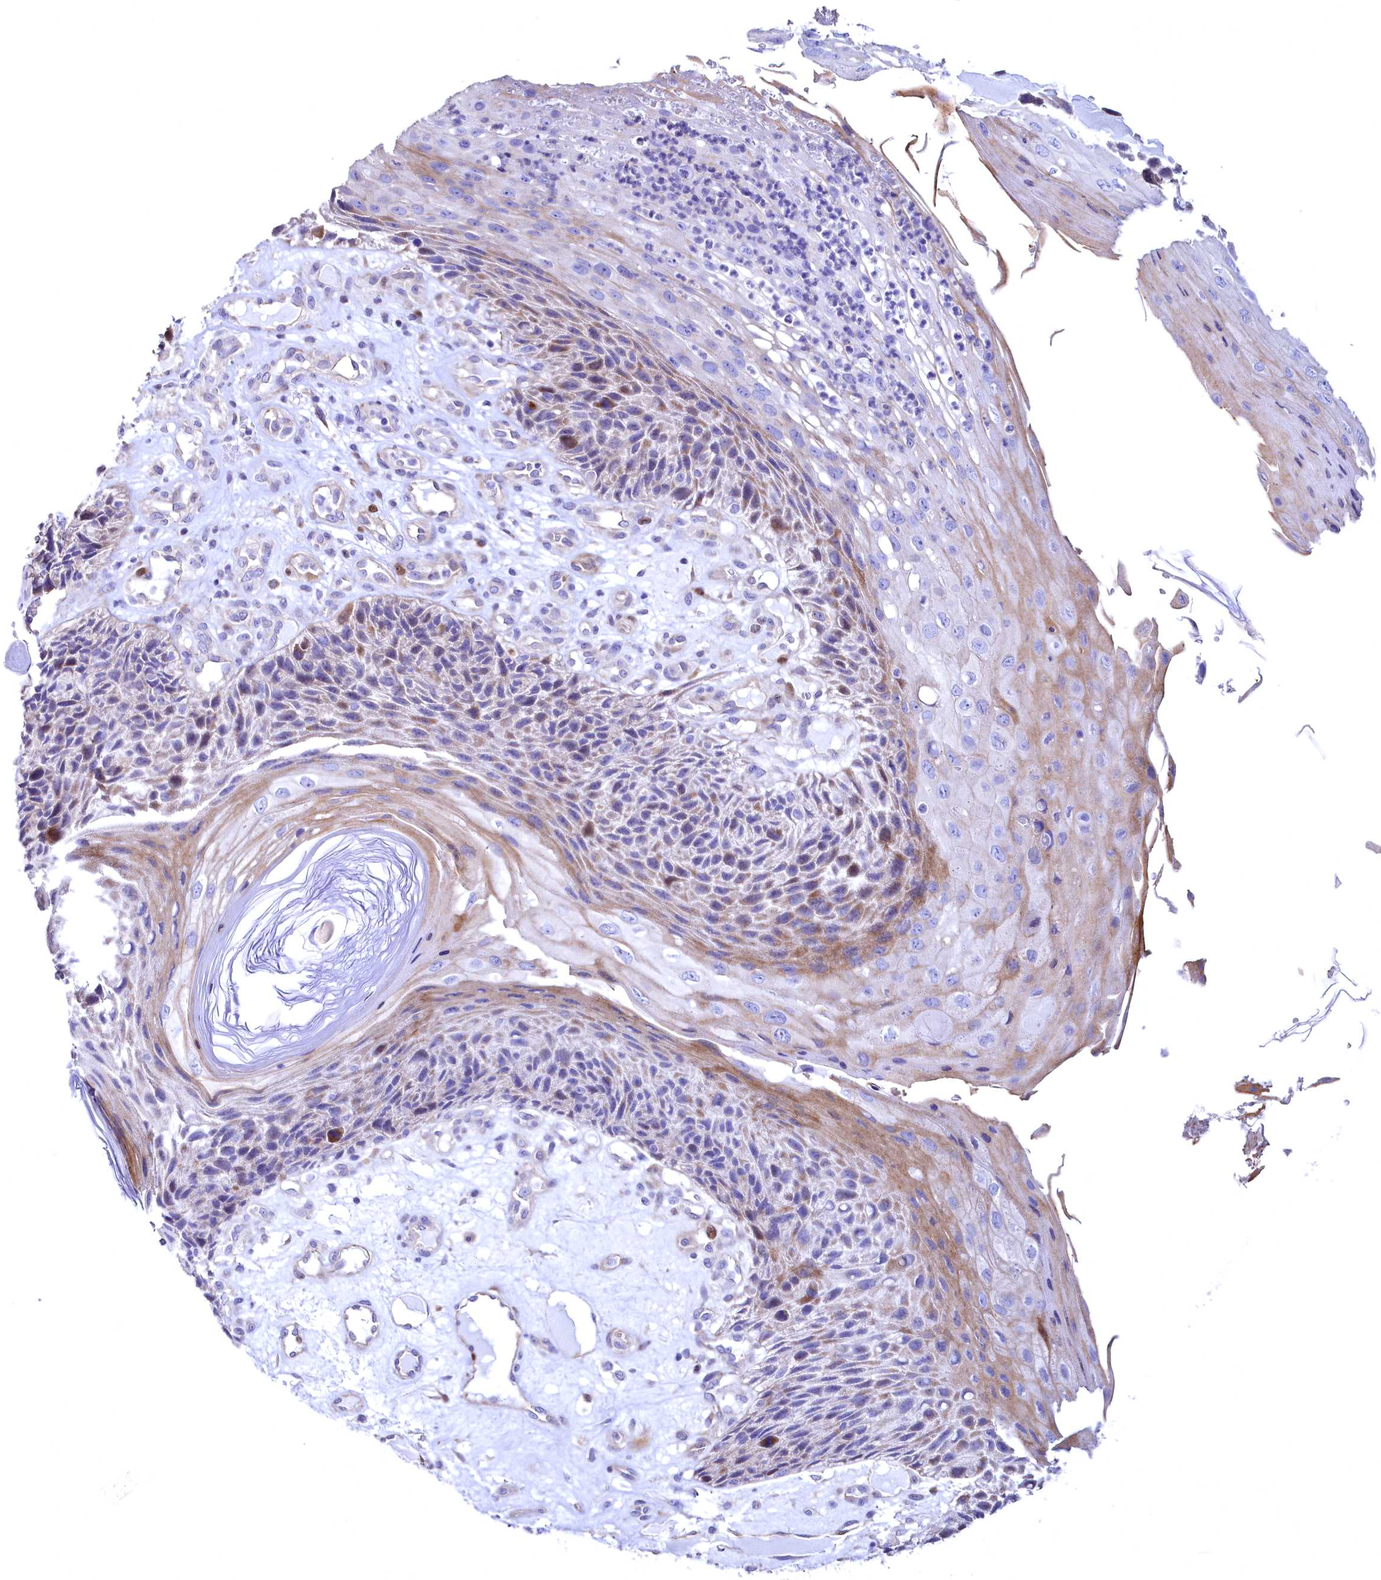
{"staining": {"intensity": "moderate", "quantity": "<25%", "location": "cytoplasmic/membranous"}, "tissue": "skin cancer", "cell_type": "Tumor cells", "image_type": "cancer", "snomed": [{"axis": "morphology", "description": "Squamous cell carcinoma, NOS"}, {"axis": "topography", "description": "Skin"}], "caption": "Moderate cytoplasmic/membranous staining is appreciated in approximately <25% of tumor cells in skin cancer (squamous cell carcinoma).", "gene": "WNT8A", "patient": {"sex": "female", "age": 88}}